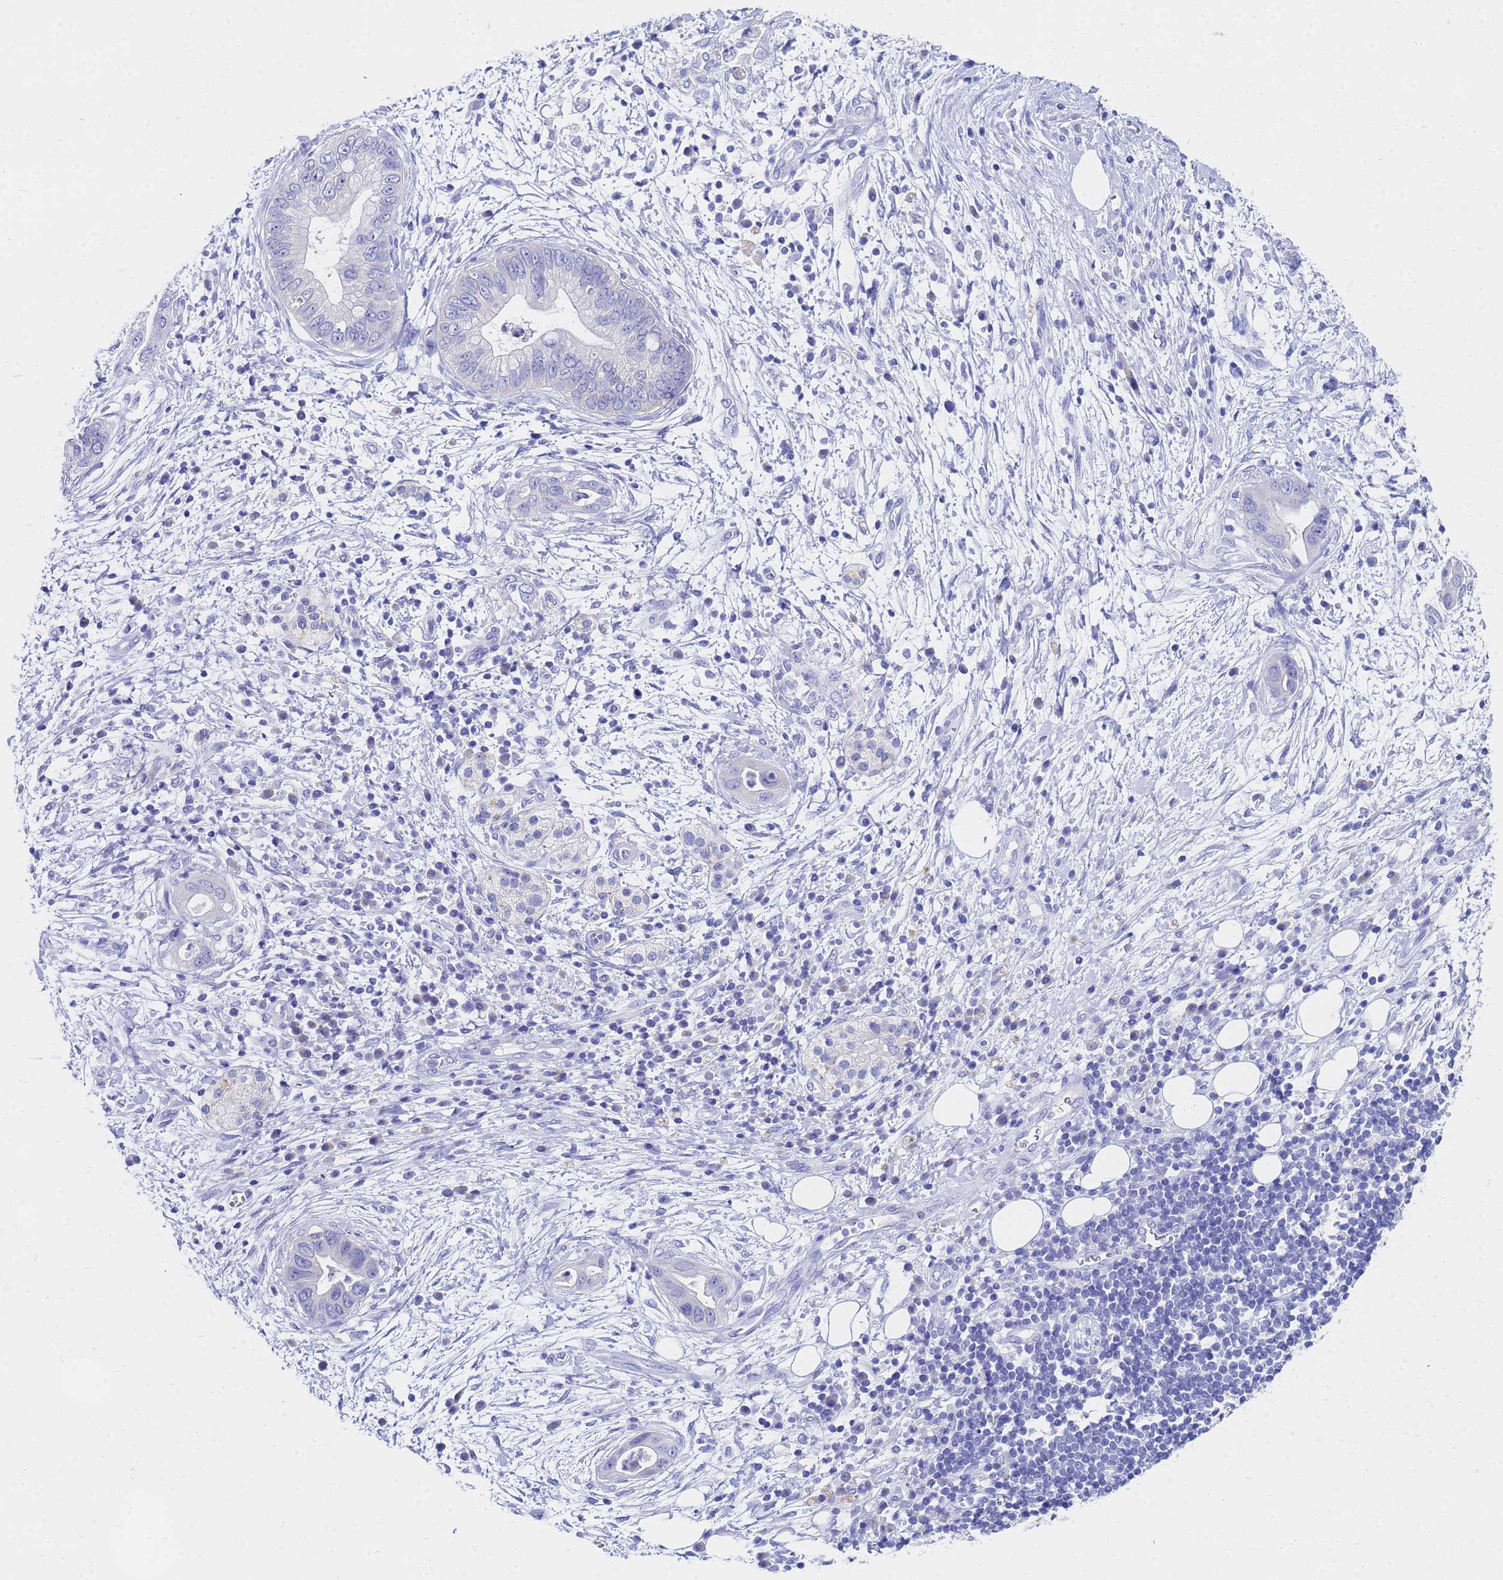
{"staining": {"intensity": "negative", "quantity": "none", "location": "none"}, "tissue": "pancreatic cancer", "cell_type": "Tumor cells", "image_type": "cancer", "snomed": [{"axis": "morphology", "description": "Adenocarcinoma, NOS"}, {"axis": "topography", "description": "Pancreas"}], "caption": "There is no significant staining in tumor cells of pancreatic adenocarcinoma.", "gene": "C2orf72", "patient": {"sex": "male", "age": 75}}